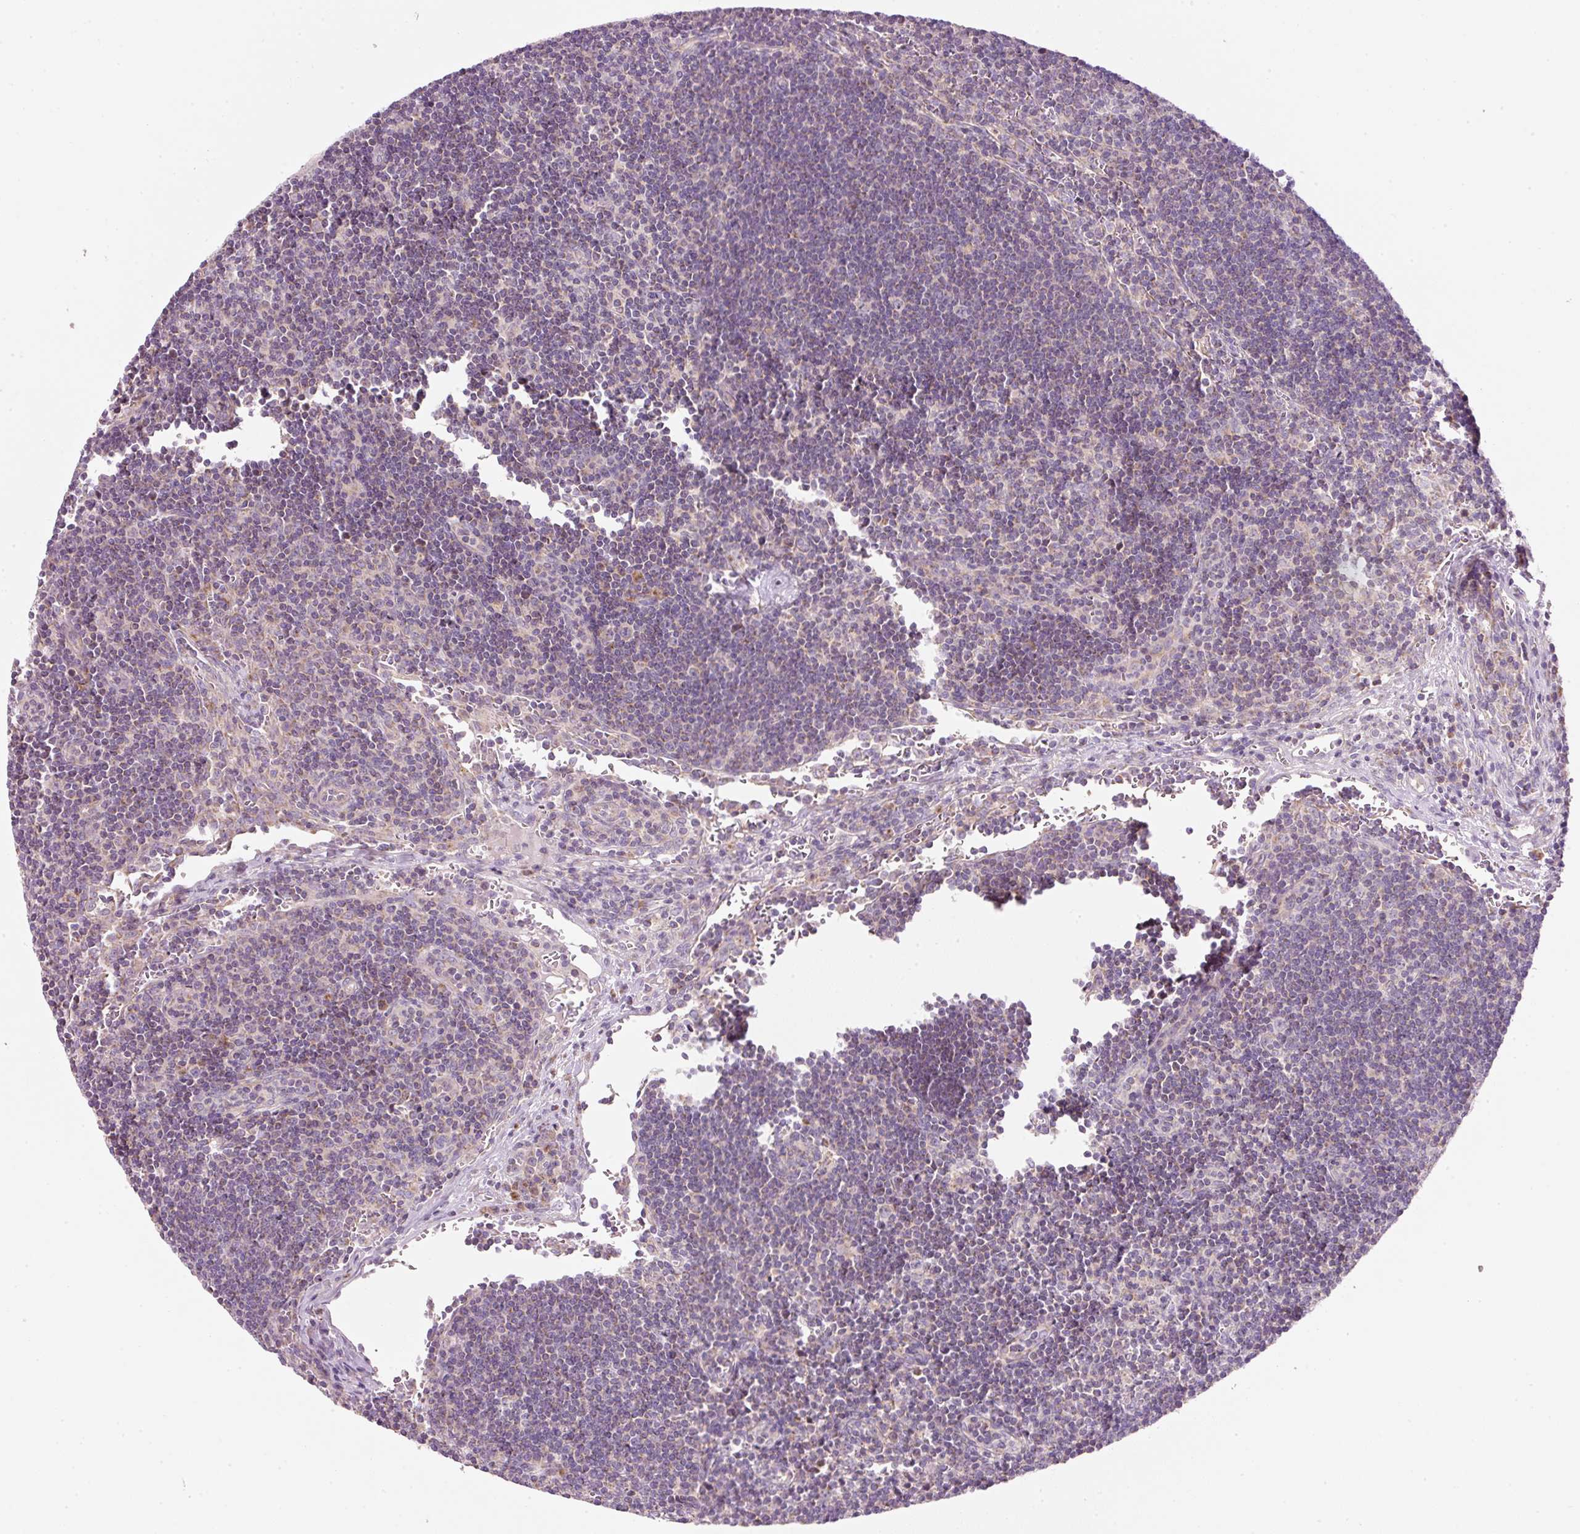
{"staining": {"intensity": "negative", "quantity": "none", "location": "none"}, "tissue": "lymph node", "cell_type": "Germinal center cells", "image_type": "normal", "snomed": [{"axis": "morphology", "description": "Normal tissue, NOS"}, {"axis": "topography", "description": "Lymph node"}], "caption": "This is an immunohistochemistry (IHC) photomicrograph of unremarkable human lymph node. There is no expression in germinal center cells.", "gene": "NDUFA1", "patient": {"sex": "female", "age": 29}}